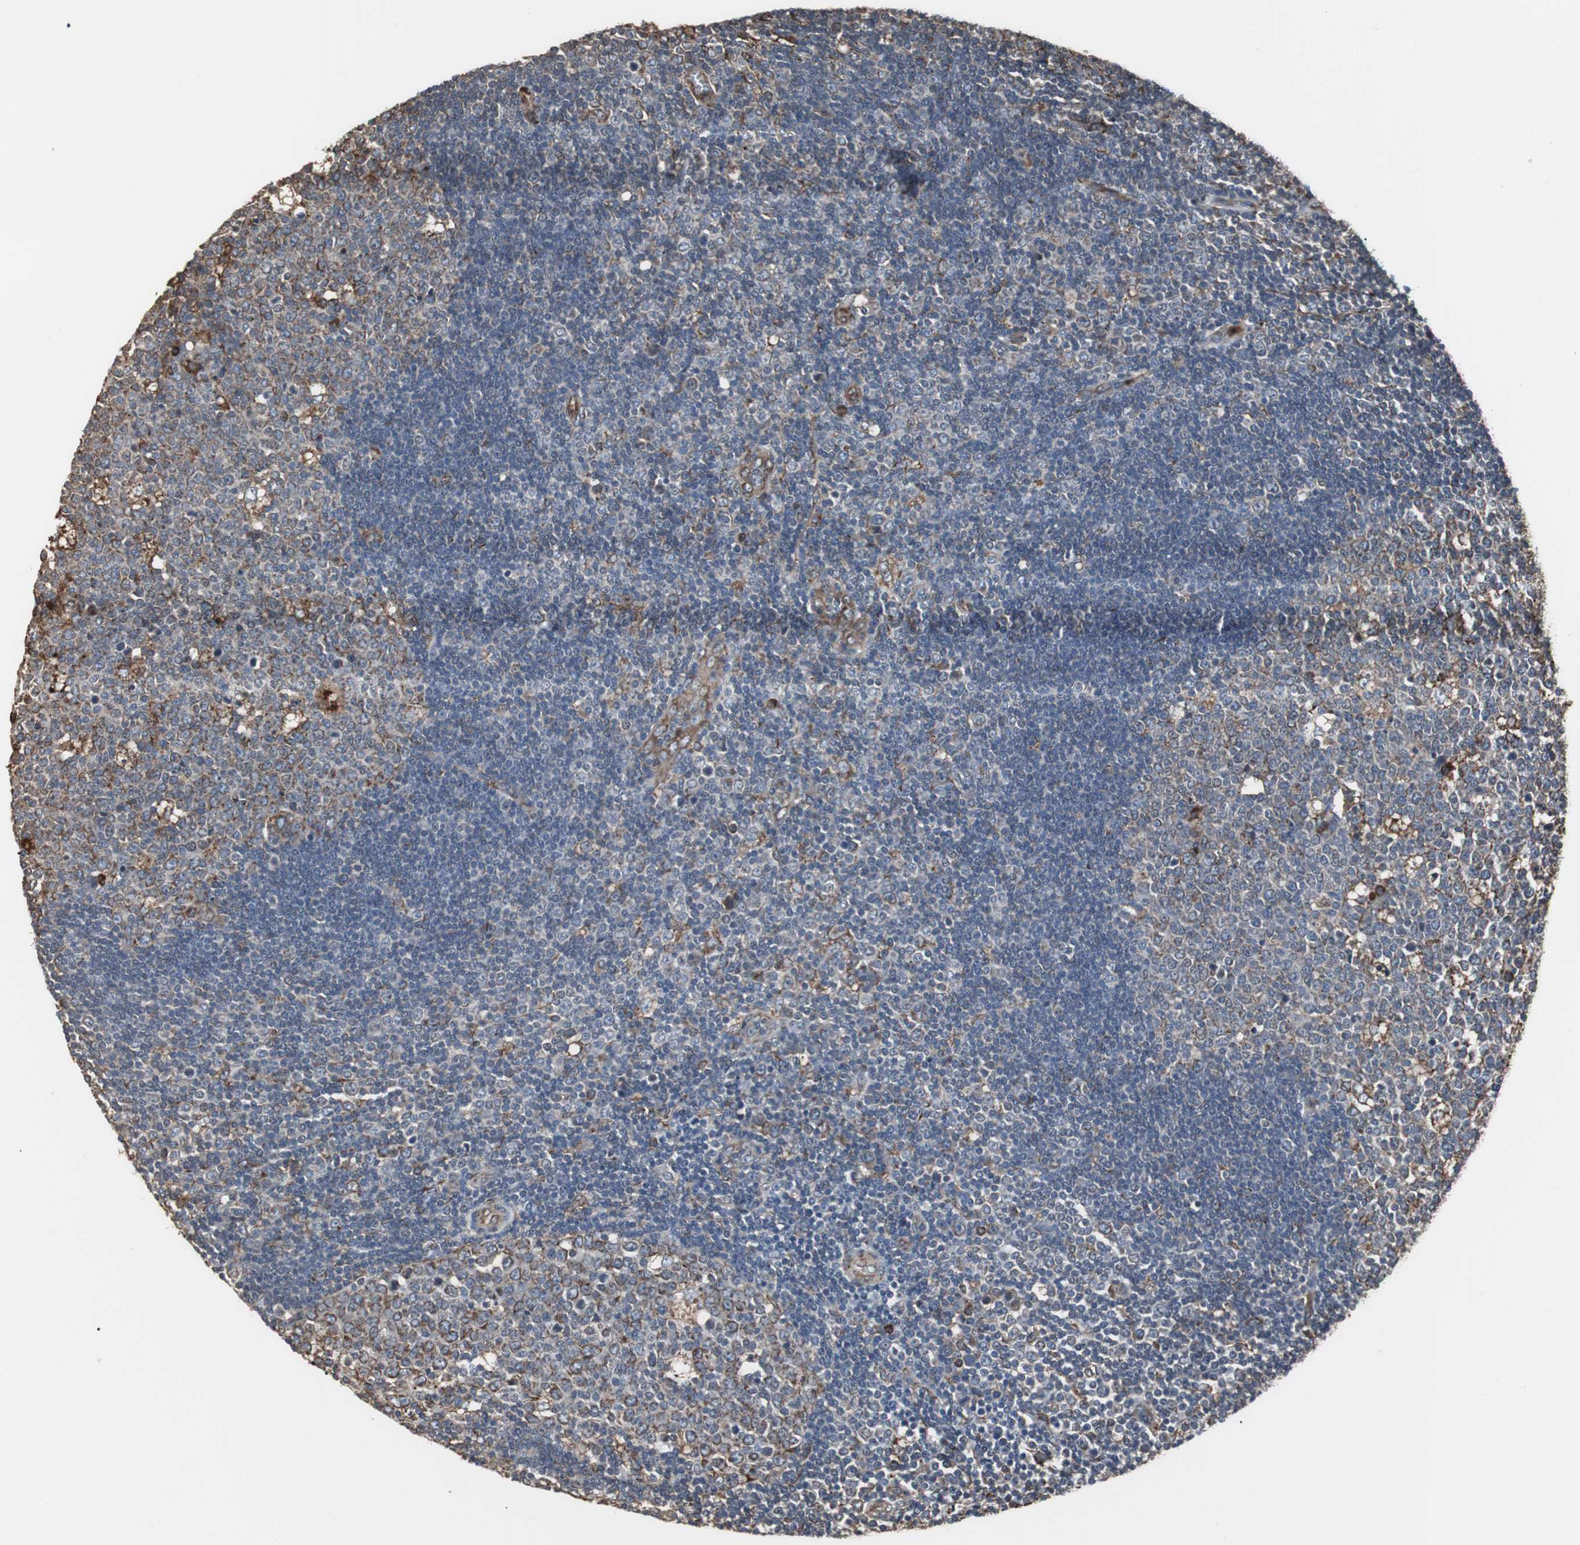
{"staining": {"intensity": "moderate", "quantity": "25%-75%", "location": "cytoplasmic/membranous"}, "tissue": "lymph node", "cell_type": "Germinal center cells", "image_type": "normal", "snomed": [{"axis": "morphology", "description": "Normal tissue, NOS"}, {"axis": "topography", "description": "Lymph node"}, {"axis": "topography", "description": "Salivary gland"}], "caption": "A high-resolution micrograph shows immunohistochemistry (IHC) staining of unremarkable lymph node, which shows moderate cytoplasmic/membranous expression in about 25%-75% of germinal center cells.", "gene": "CALU", "patient": {"sex": "male", "age": 8}}